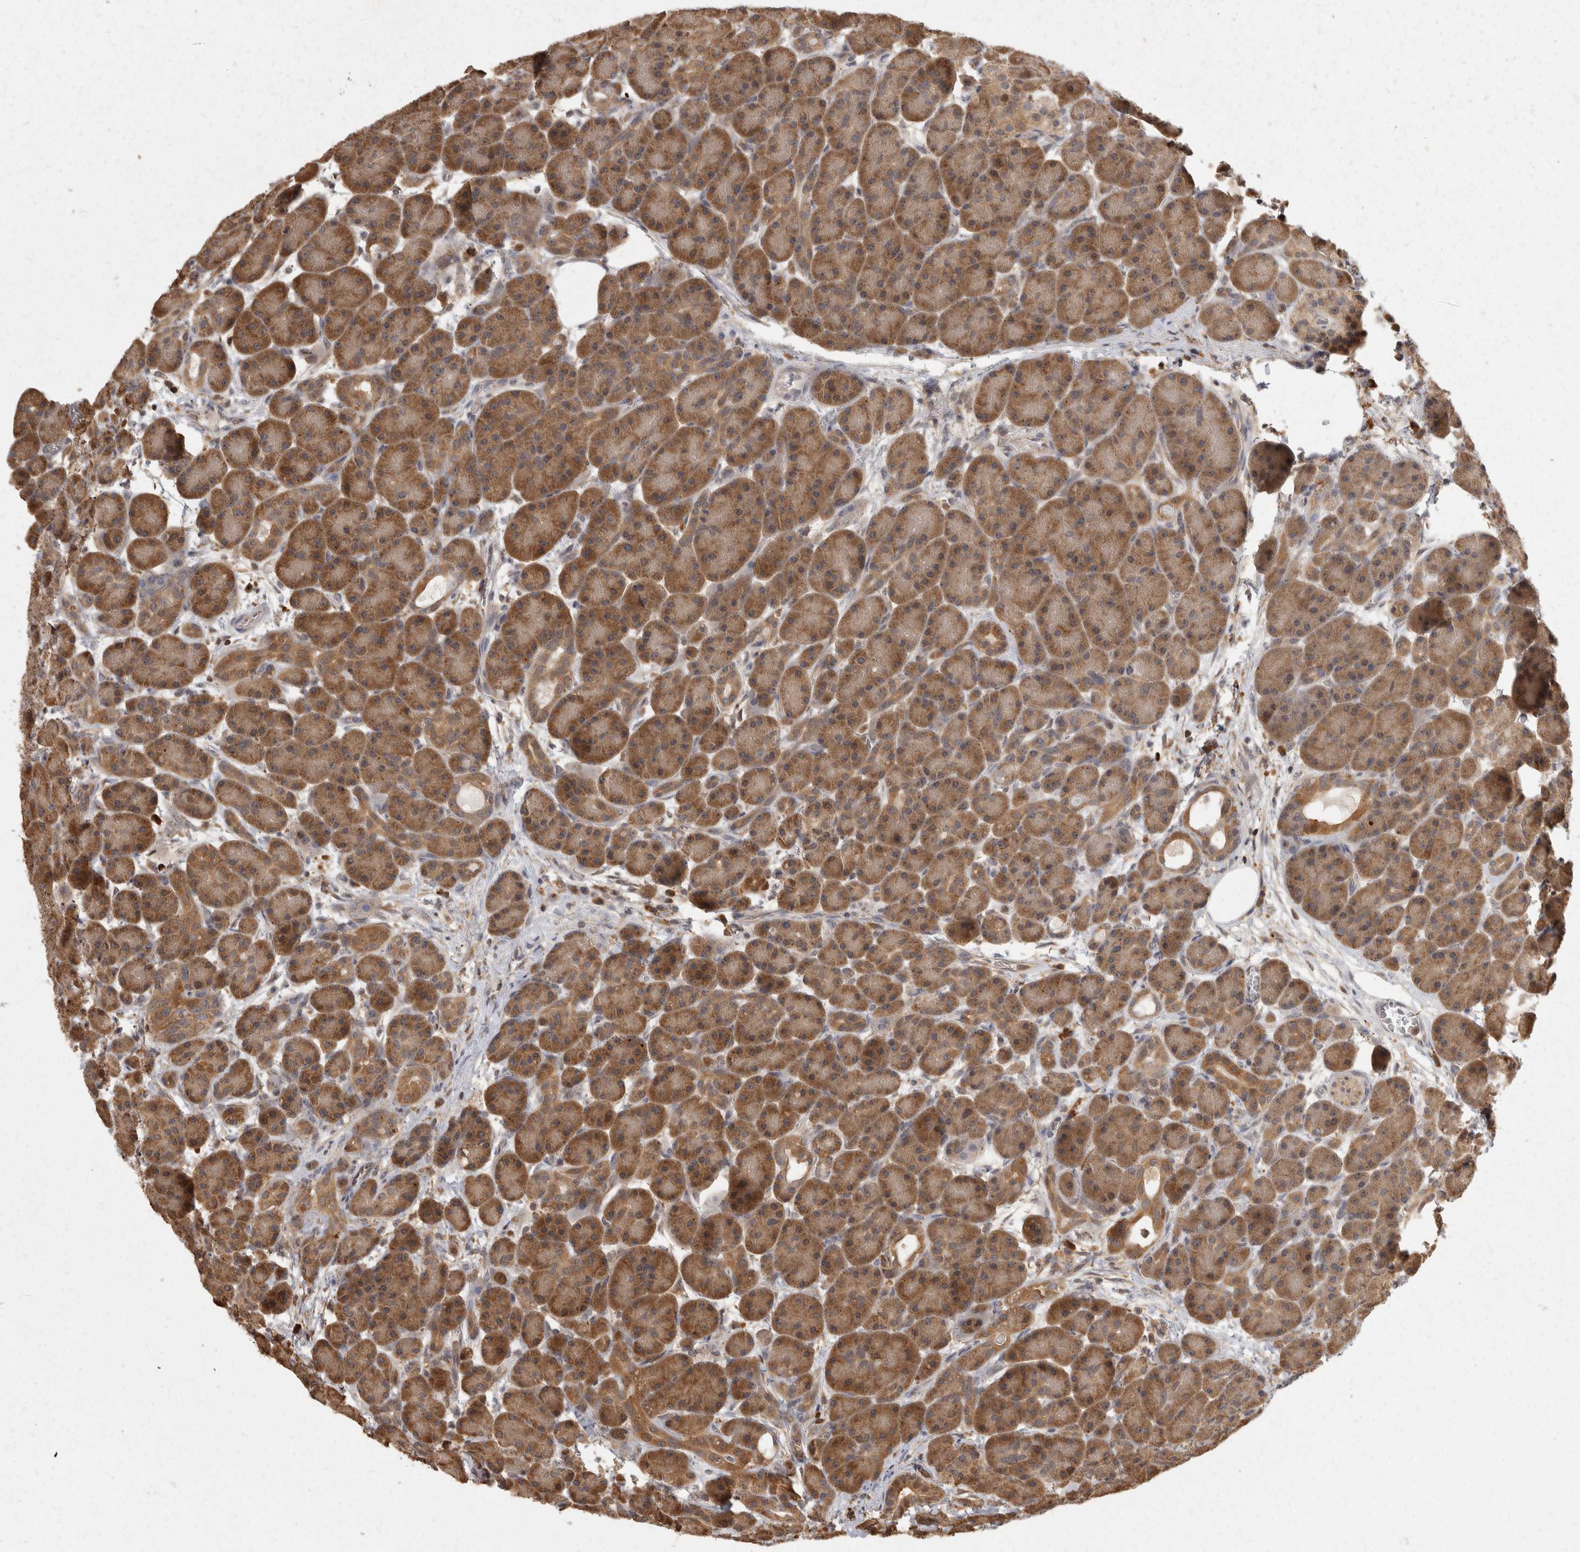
{"staining": {"intensity": "moderate", "quantity": ">75%", "location": "cytoplasmic/membranous"}, "tissue": "pancreas", "cell_type": "Exocrine glandular cells", "image_type": "normal", "snomed": [{"axis": "morphology", "description": "Normal tissue, NOS"}, {"axis": "topography", "description": "Pancreas"}], "caption": "Pancreas stained with immunohistochemistry shows moderate cytoplasmic/membranous positivity in approximately >75% of exocrine glandular cells. Nuclei are stained in blue.", "gene": "ACAT2", "patient": {"sex": "male", "age": 63}}